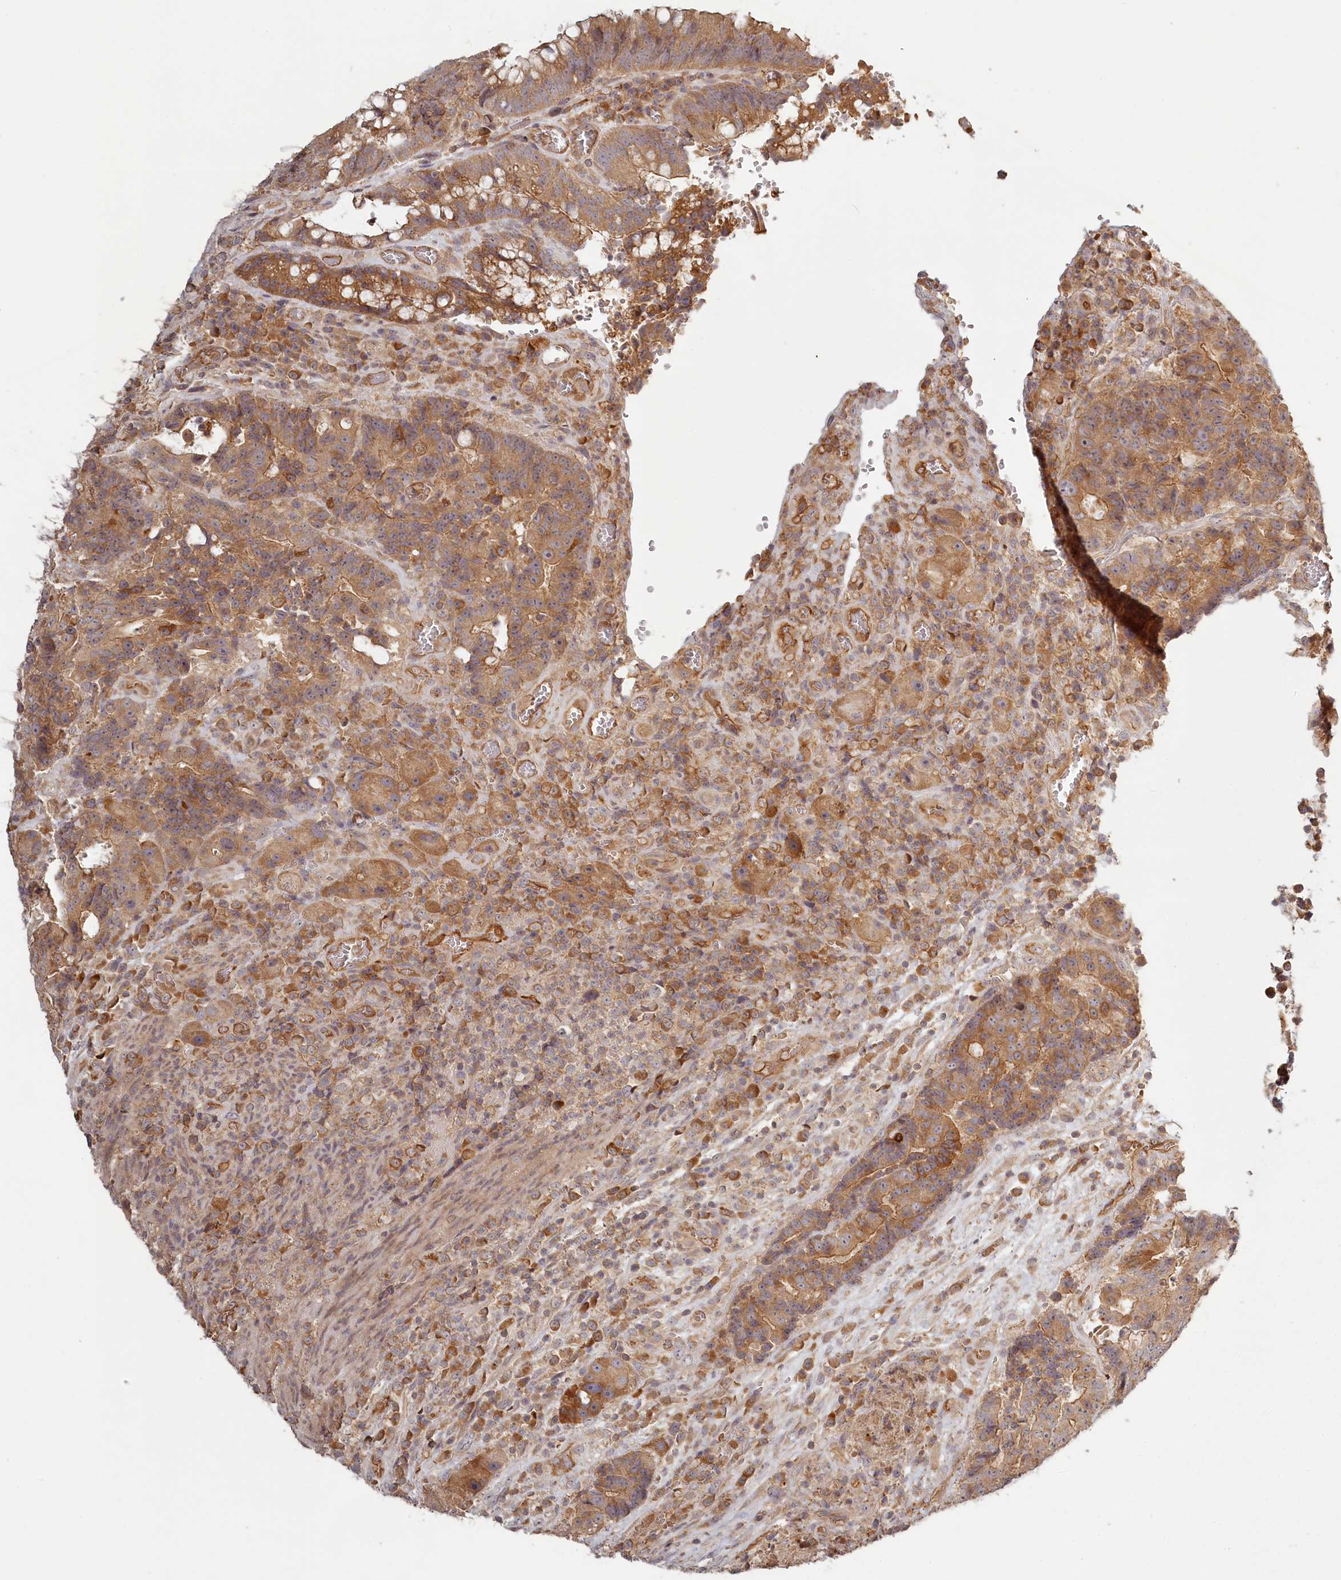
{"staining": {"intensity": "moderate", "quantity": ">75%", "location": "cytoplasmic/membranous"}, "tissue": "colorectal cancer", "cell_type": "Tumor cells", "image_type": "cancer", "snomed": [{"axis": "morphology", "description": "Adenocarcinoma, NOS"}, {"axis": "topography", "description": "Rectum"}], "caption": "Human colorectal cancer (adenocarcinoma) stained for a protein (brown) exhibits moderate cytoplasmic/membranous positive staining in about >75% of tumor cells.", "gene": "TMIE", "patient": {"sex": "male", "age": 69}}